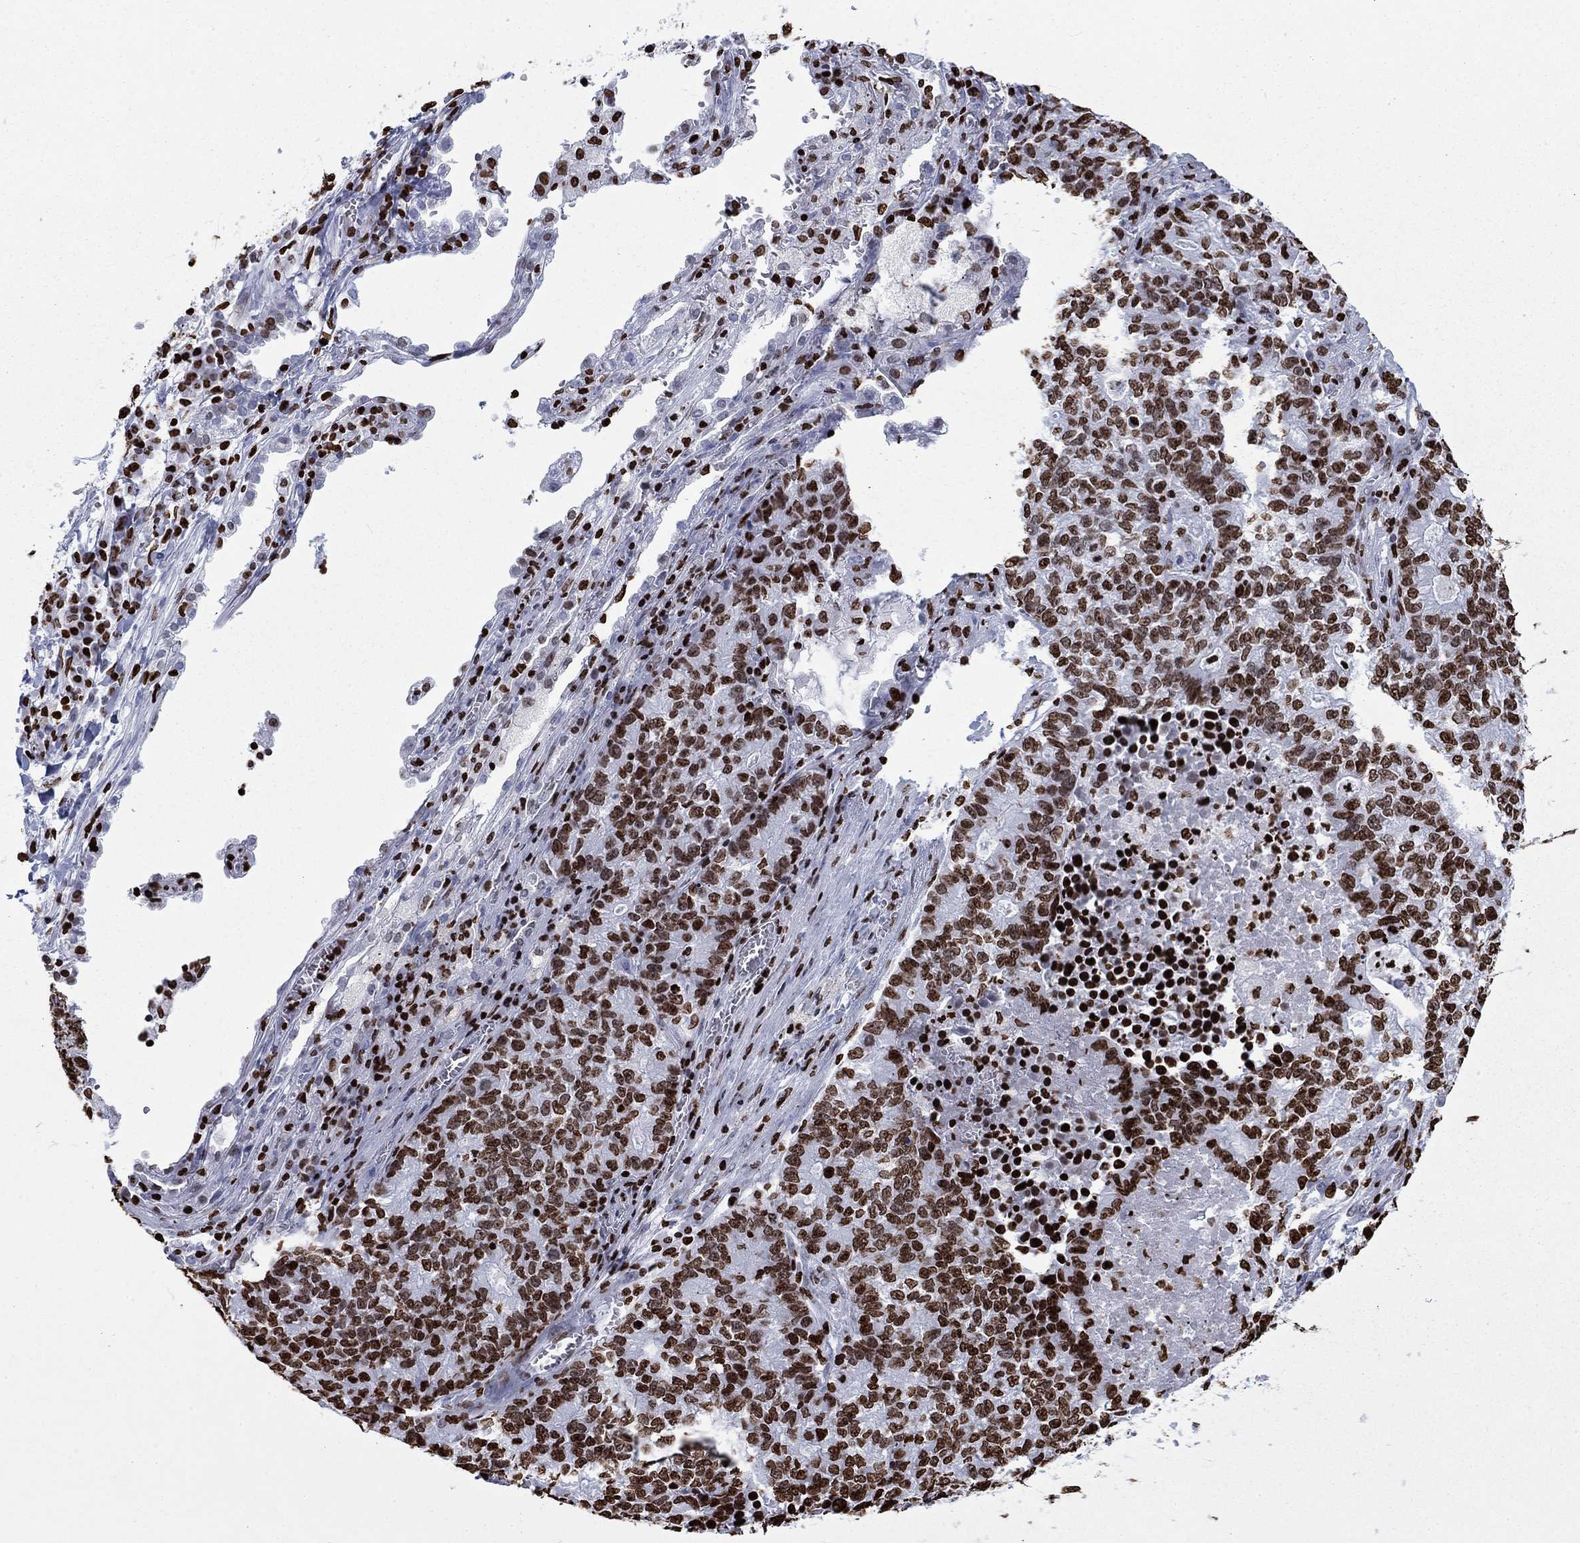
{"staining": {"intensity": "strong", "quantity": "25%-75%", "location": "nuclear"}, "tissue": "lung cancer", "cell_type": "Tumor cells", "image_type": "cancer", "snomed": [{"axis": "morphology", "description": "Adenocarcinoma, NOS"}, {"axis": "topography", "description": "Lung"}], "caption": "Immunohistochemical staining of human lung adenocarcinoma shows strong nuclear protein expression in approximately 25%-75% of tumor cells.", "gene": "H1-5", "patient": {"sex": "male", "age": 57}}